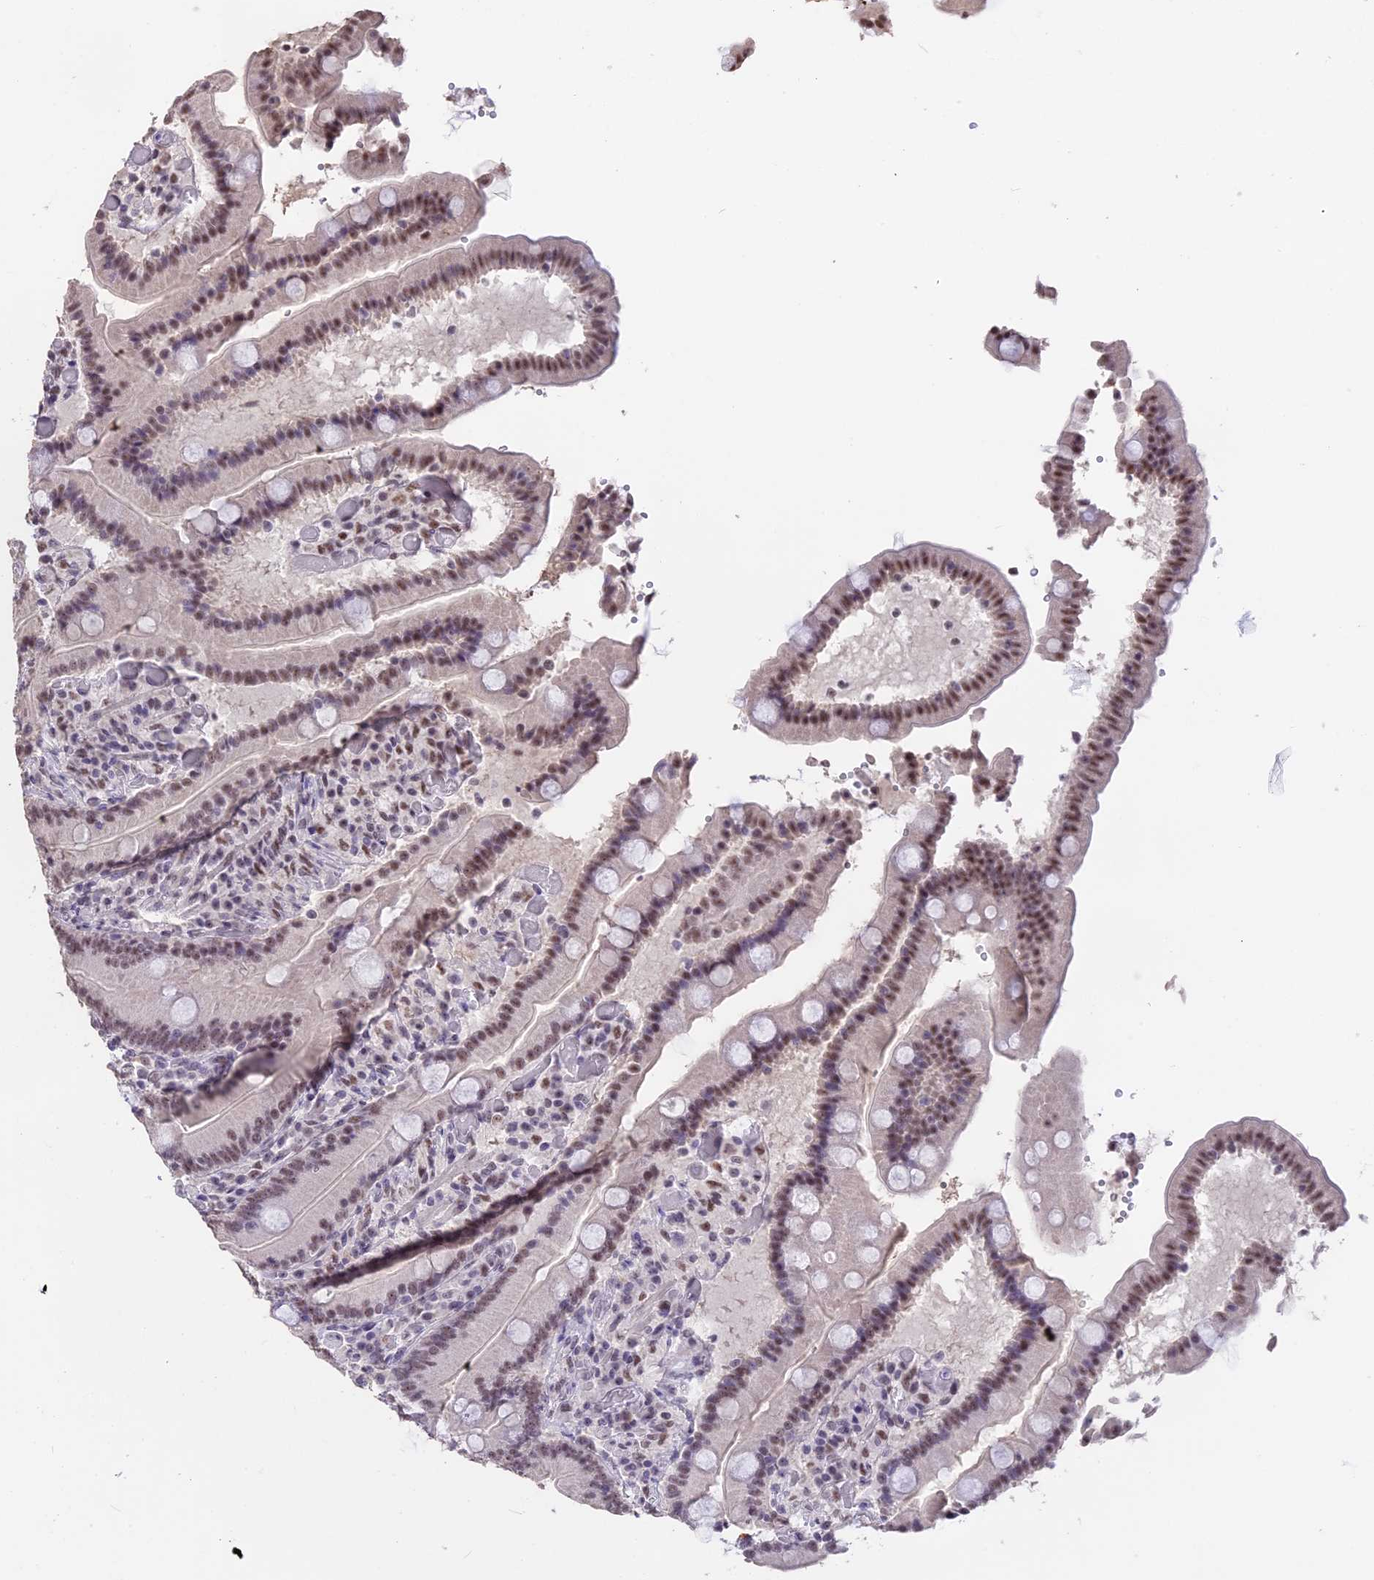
{"staining": {"intensity": "moderate", "quantity": ">75%", "location": "nuclear"}, "tissue": "duodenum", "cell_type": "Glandular cells", "image_type": "normal", "snomed": [{"axis": "morphology", "description": "Normal tissue, NOS"}, {"axis": "topography", "description": "Duodenum"}], "caption": "A medium amount of moderate nuclear expression is present in about >75% of glandular cells in benign duodenum. (Stains: DAB in brown, nuclei in blue, Microscopy: brightfield microscopy at high magnification).", "gene": "SETD2", "patient": {"sex": "female", "age": 62}}